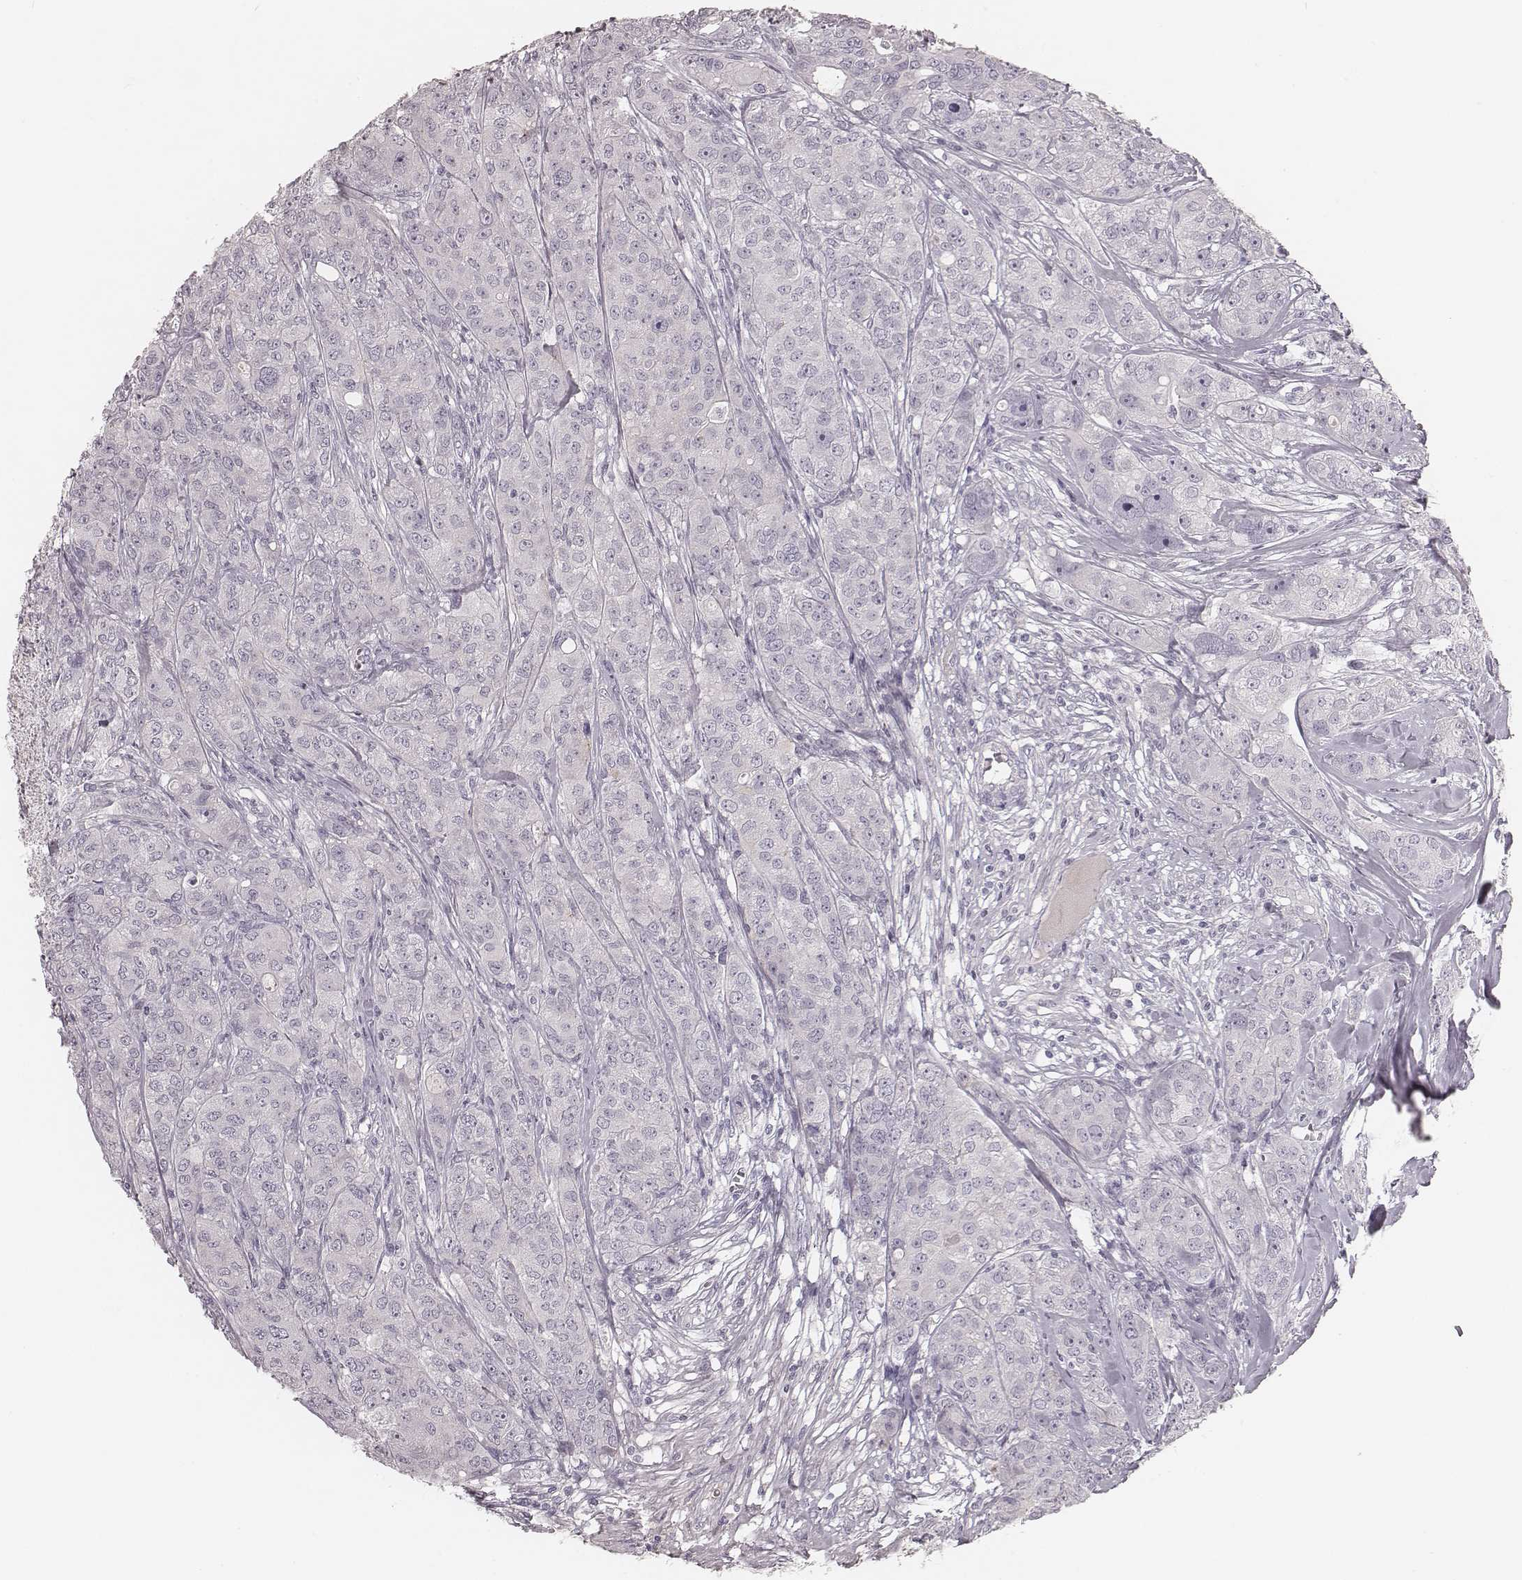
{"staining": {"intensity": "negative", "quantity": "none", "location": "none"}, "tissue": "breast cancer", "cell_type": "Tumor cells", "image_type": "cancer", "snomed": [{"axis": "morphology", "description": "Duct carcinoma"}, {"axis": "topography", "description": "Breast"}], "caption": "IHC image of human breast infiltrating ductal carcinoma stained for a protein (brown), which shows no staining in tumor cells.", "gene": "SMIM24", "patient": {"sex": "female", "age": 43}}